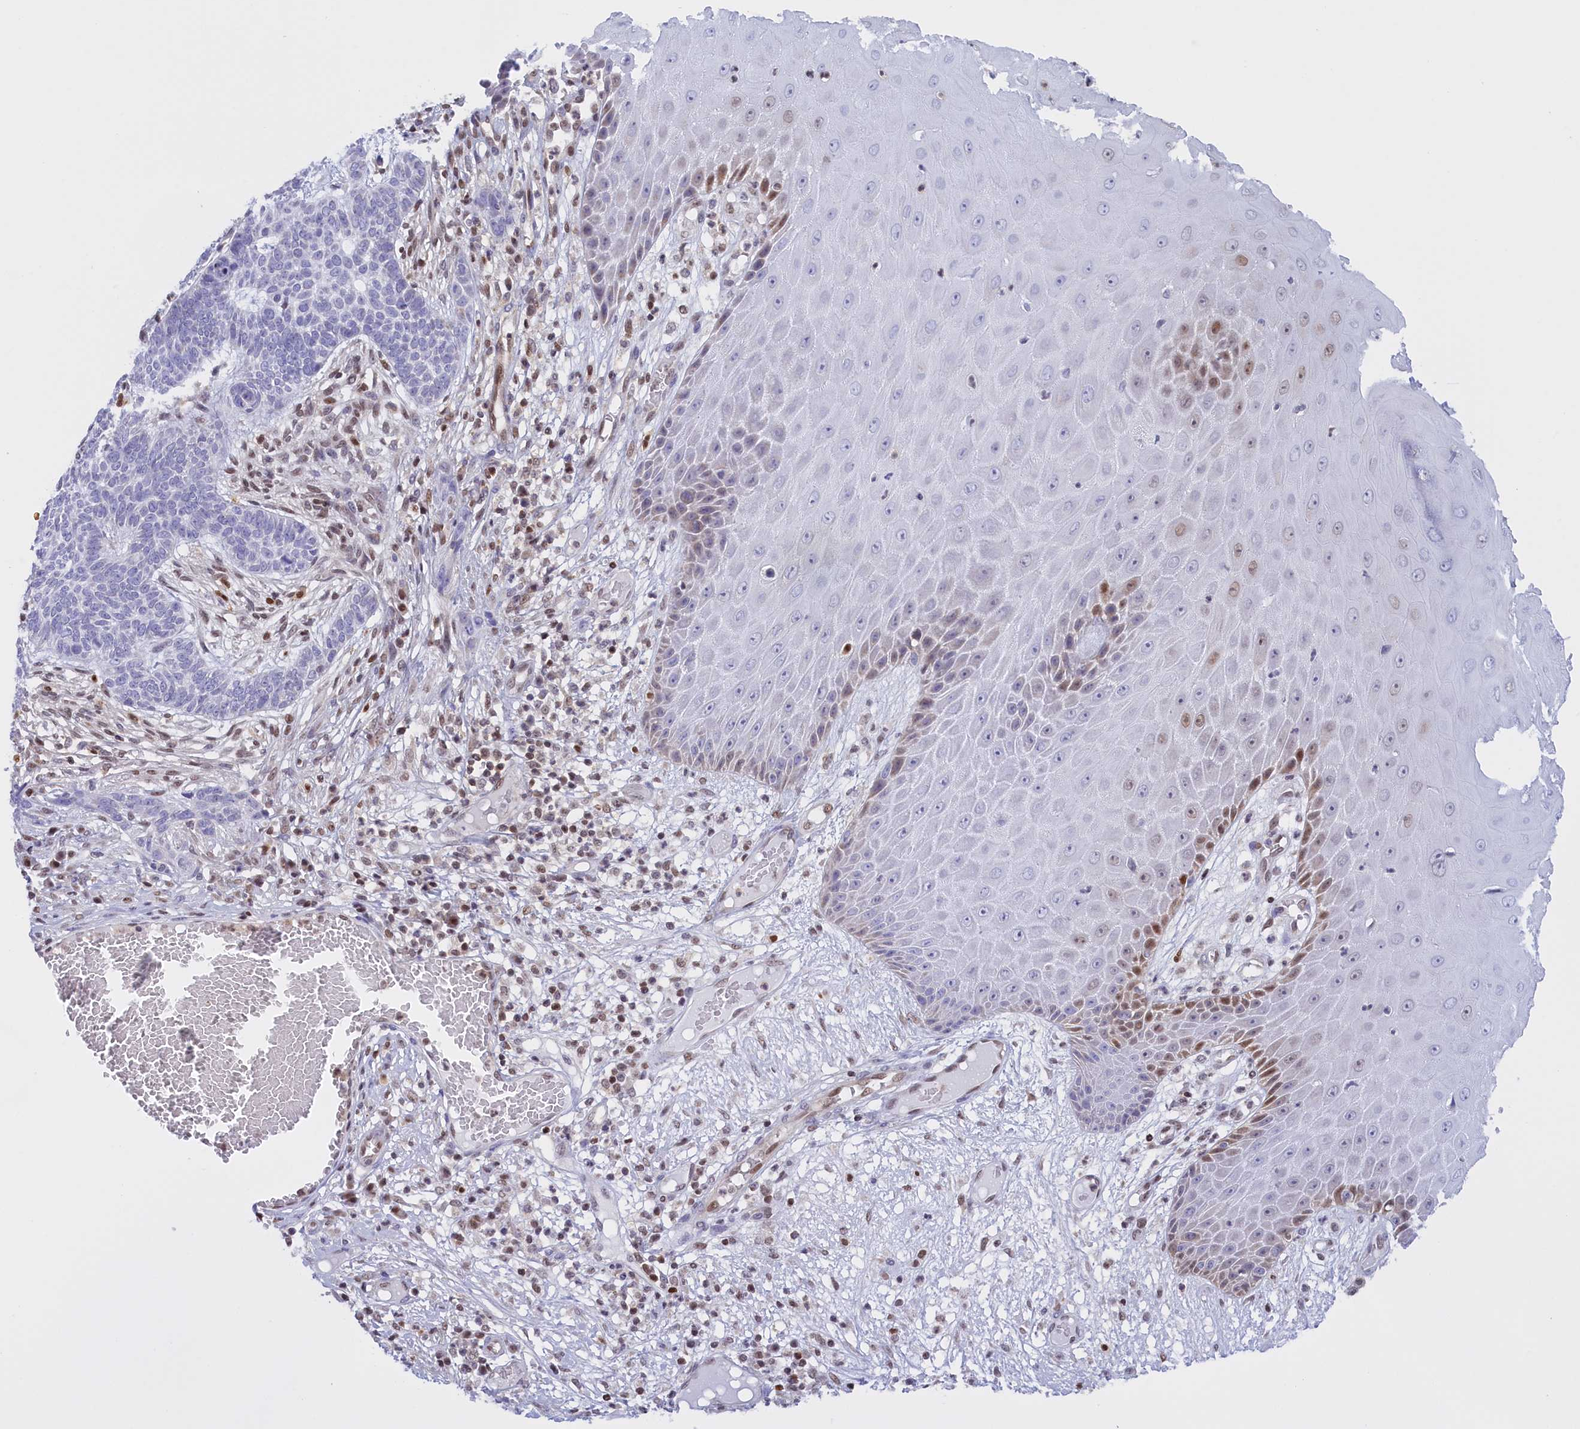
{"staining": {"intensity": "negative", "quantity": "none", "location": "none"}, "tissue": "skin cancer", "cell_type": "Tumor cells", "image_type": "cancer", "snomed": [{"axis": "morphology", "description": "Normal tissue, NOS"}, {"axis": "morphology", "description": "Basal cell carcinoma"}, {"axis": "topography", "description": "Skin"}], "caption": "DAB immunohistochemical staining of human skin basal cell carcinoma displays no significant positivity in tumor cells. (Brightfield microscopy of DAB (3,3'-diaminobenzidine) immunohistochemistry at high magnification).", "gene": "IZUMO2", "patient": {"sex": "male", "age": 64}}